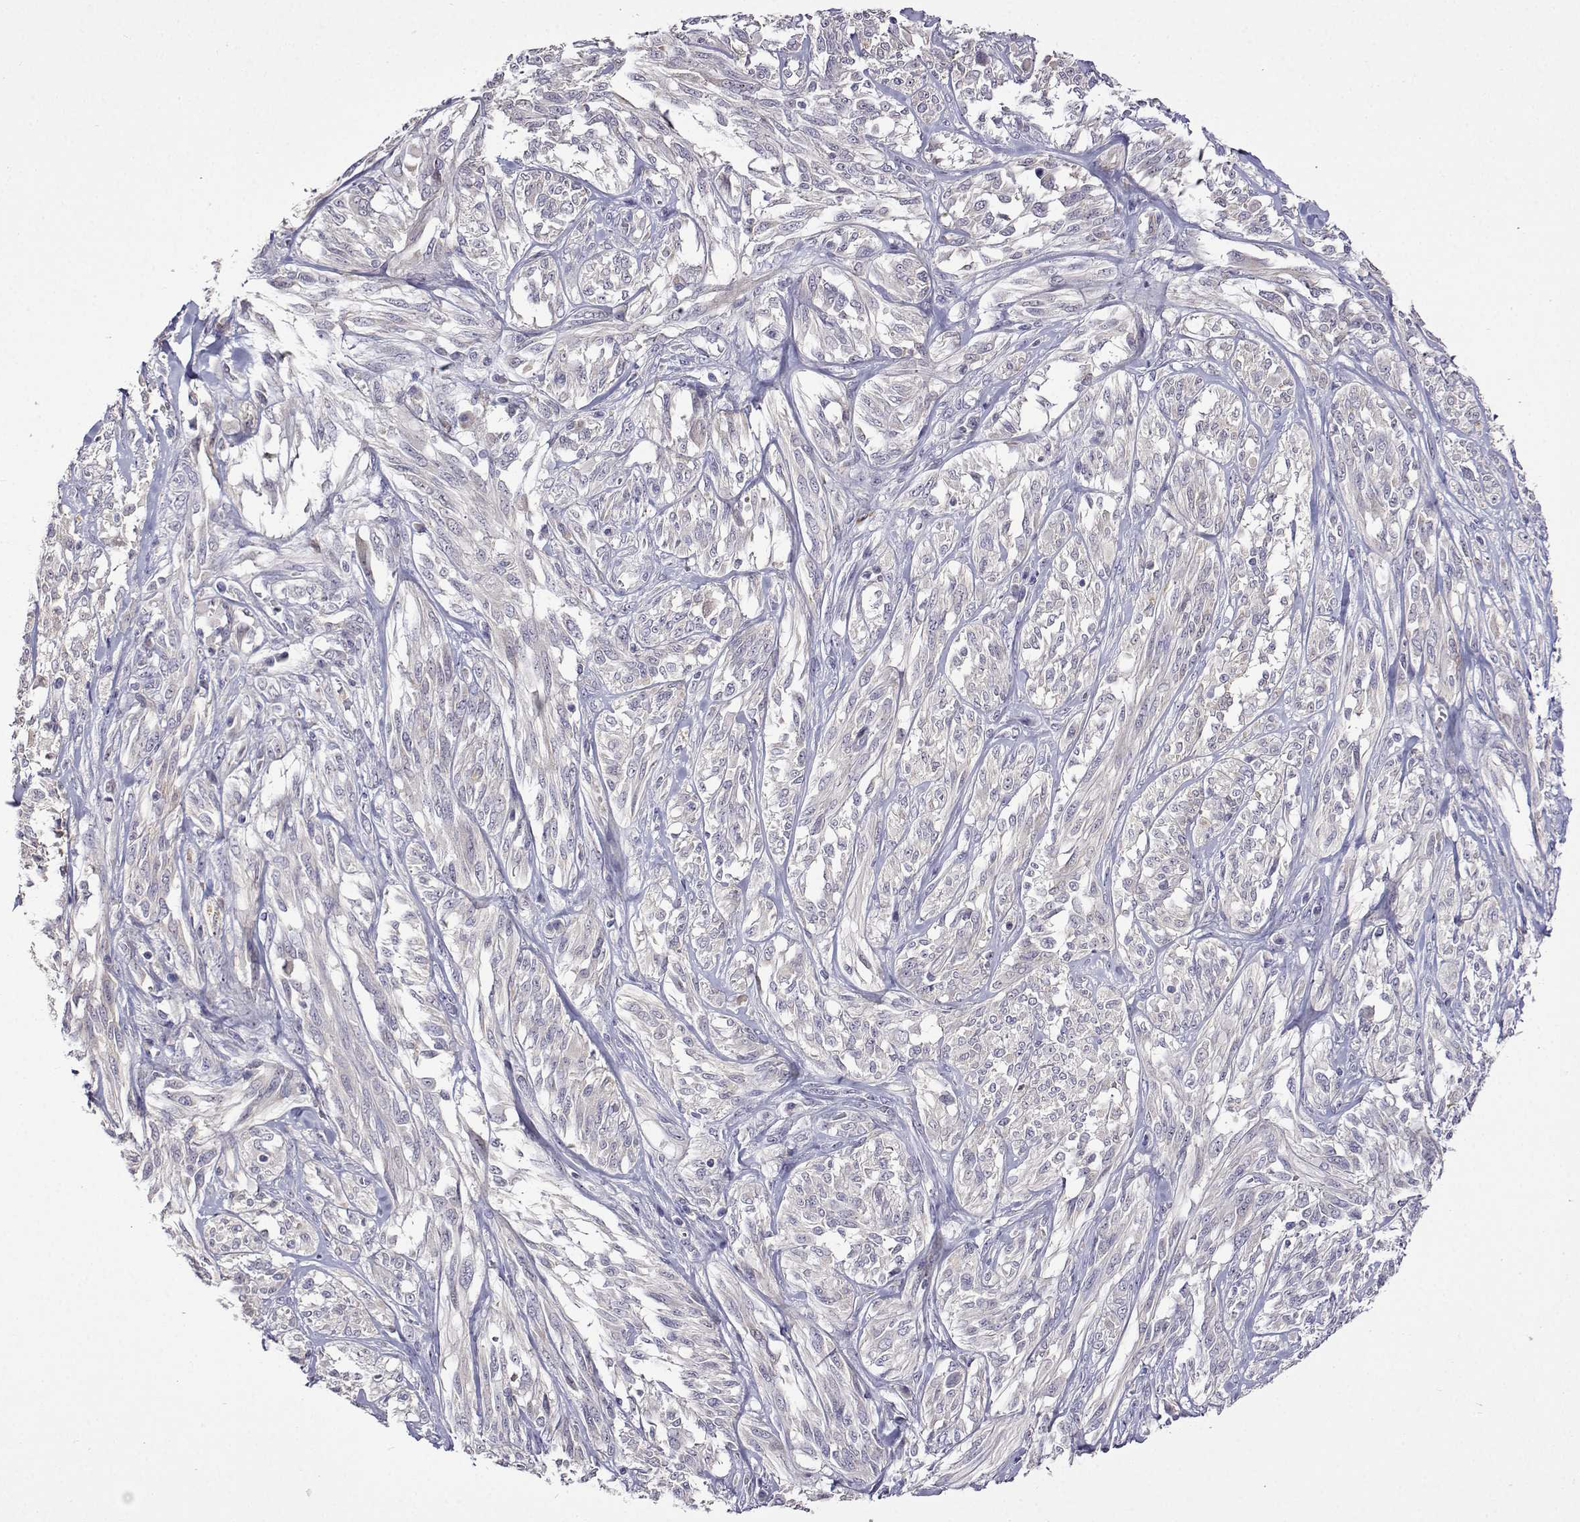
{"staining": {"intensity": "negative", "quantity": "none", "location": "none"}, "tissue": "melanoma", "cell_type": "Tumor cells", "image_type": "cancer", "snomed": [{"axis": "morphology", "description": "Malignant melanoma, NOS"}, {"axis": "topography", "description": "Skin"}], "caption": "Tumor cells show no significant protein expression in melanoma. (DAB immunohistochemistry with hematoxylin counter stain).", "gene": "SULT2A1", "patient": {"sex": "female", "age": 91}}